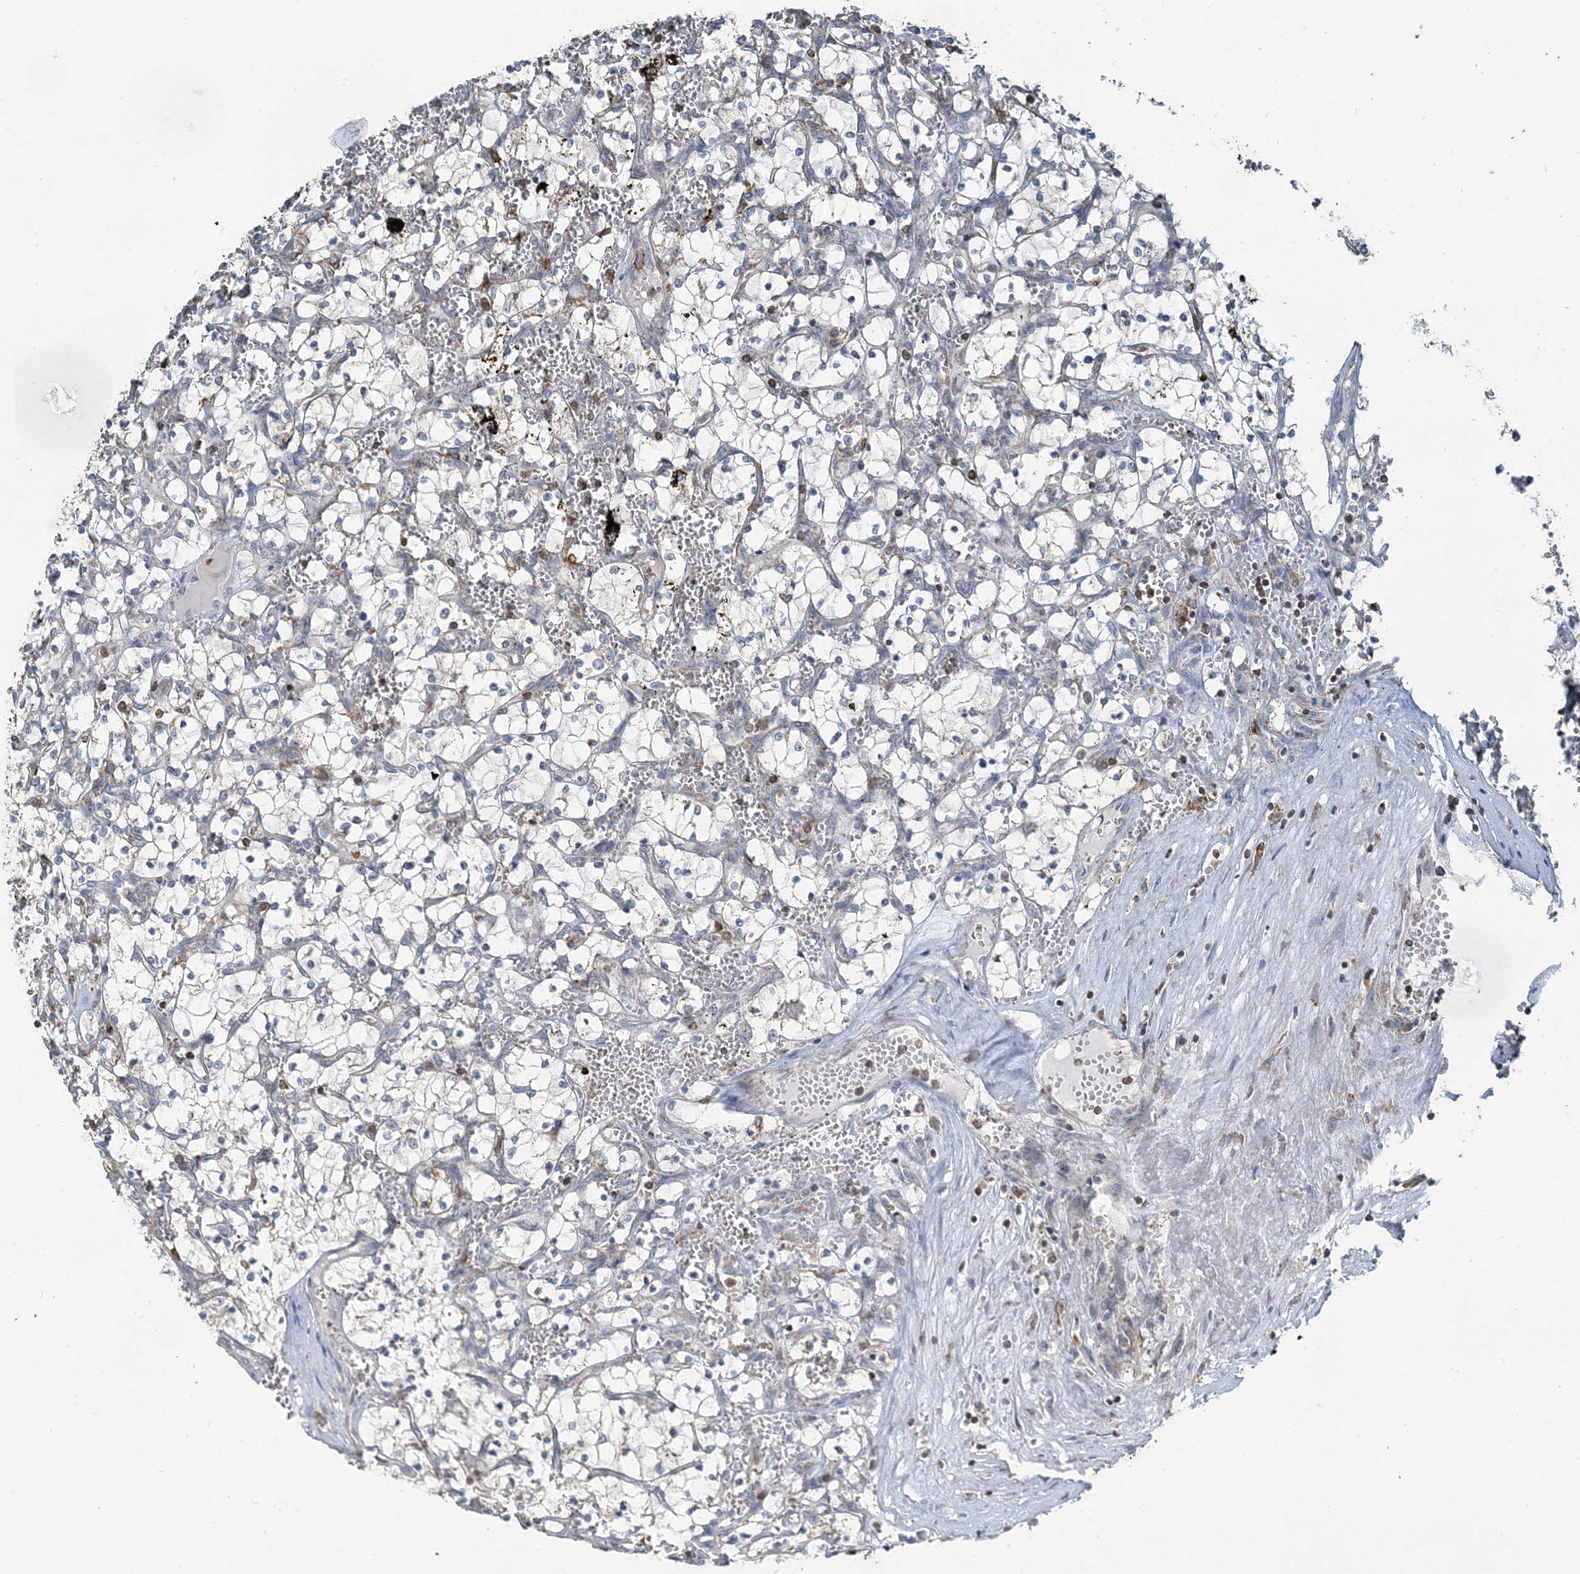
{"staining": {"intensity": "negative", "quantity": "none", "location": "none"}, "tissue": "renal cancer", "cell_type": "Tumor cells", "image_type": "cancer", "snomed": [{"axis": "morphology", "description": "Adenocarcinoma, NOS"}, {"axis": "topography", "description": "Kidney"}], "caption": "There is no significant expression in tumor cells of renal cancer.", "gene": "TMLHE", "patient": {"sex": "female", "age": 69}}